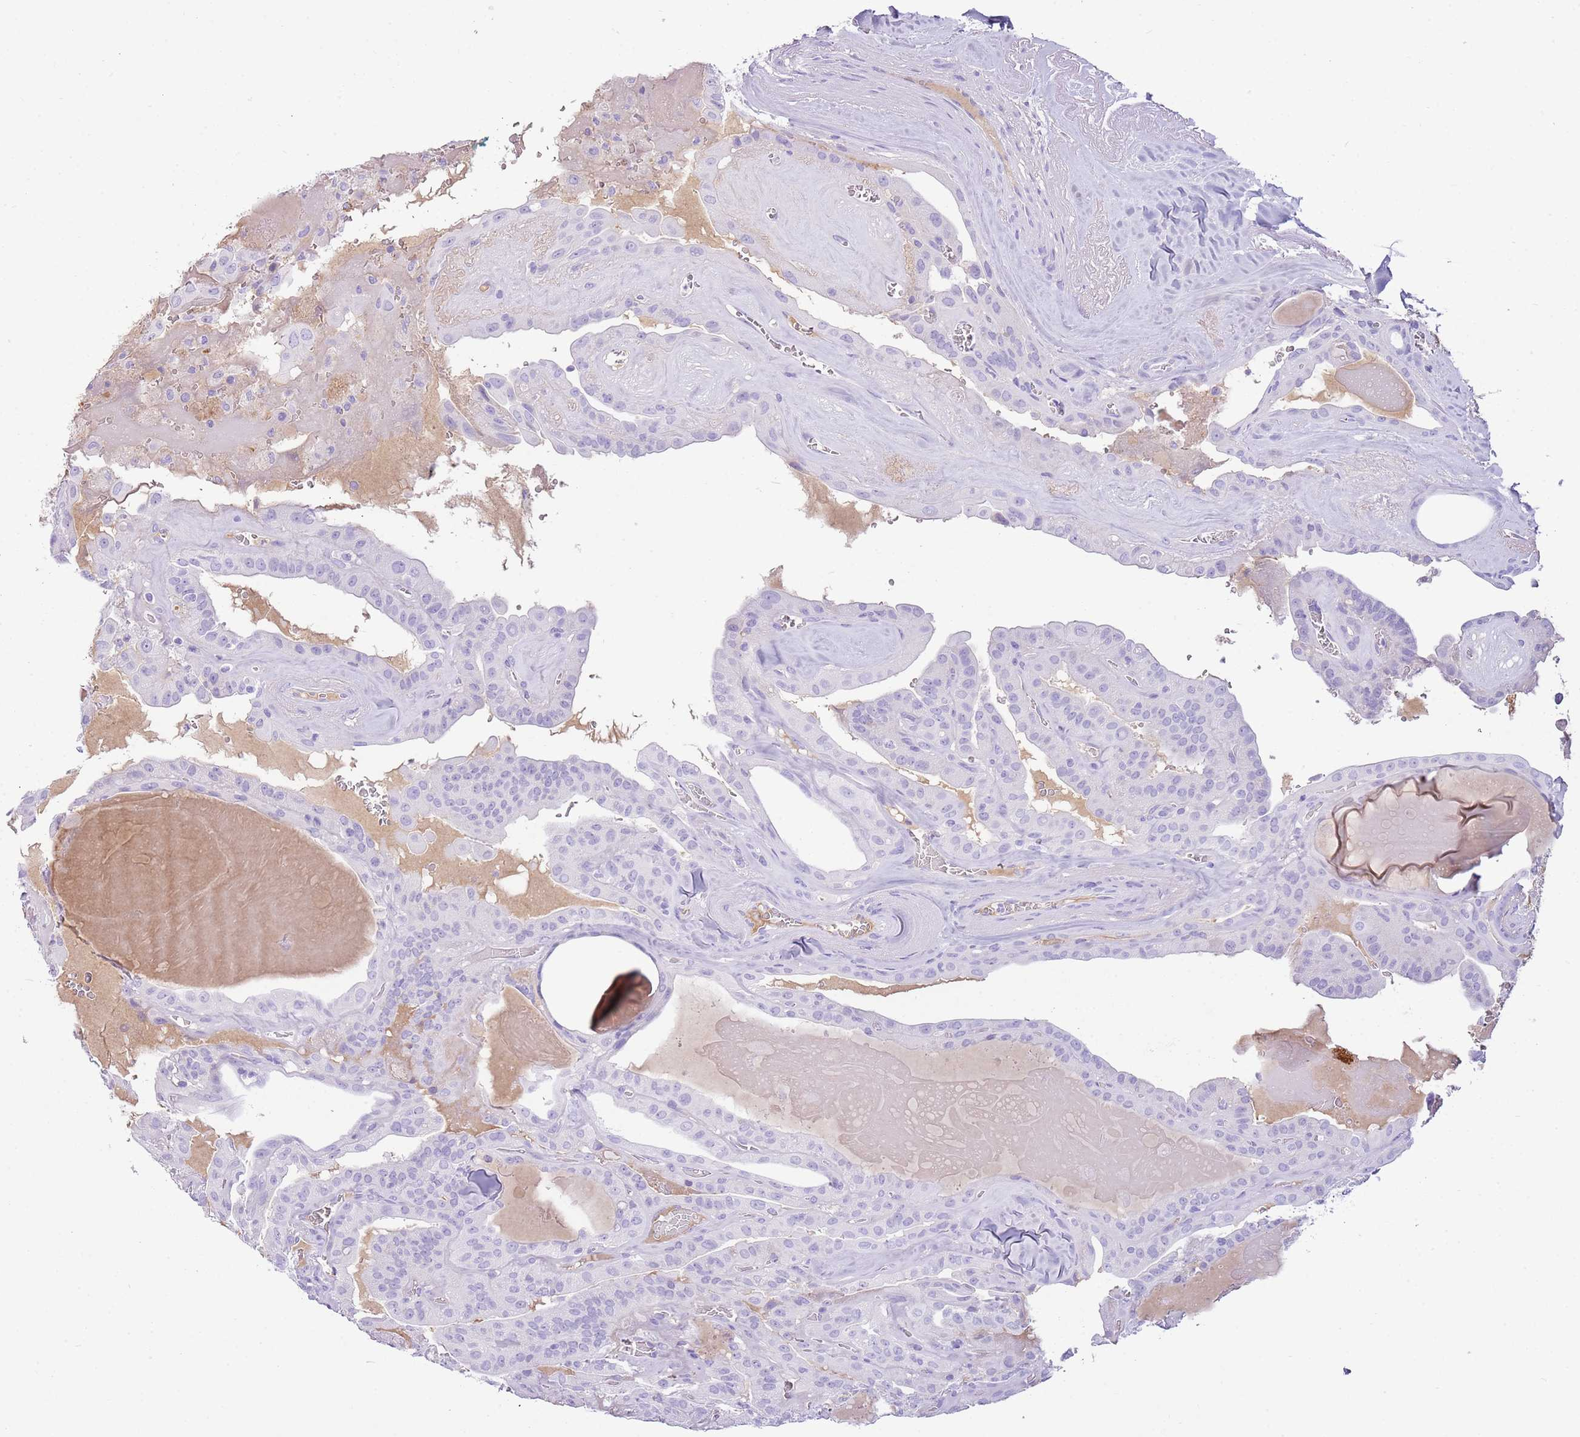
{"staining": {"intensity": "negative", "quantity": "none", "location": "none"}, "tissue": "thyroid cancer", "cell_type": "Tumor cells", "image_type": "cancer", "snomed": [{"axis": "morphology", "description": "Papillary adenocarcinoma, NOS"}, {"axis": "topography", "description": "Thyroid gland"}], "caption": "An image of thyroid cancer (papillary adenocarcinoma) stained for a protein exhibits no brown staining in tumor cells. Brightfield microscopy of immunohistochemistry (IHC) stained with DAB (3,3'-diaminobenzidine) (brown) and hematoxylin (blue), captured at high magnification.", "gene": "IGKV3D-11", "patient": {"sex": "male", "age": 52}}